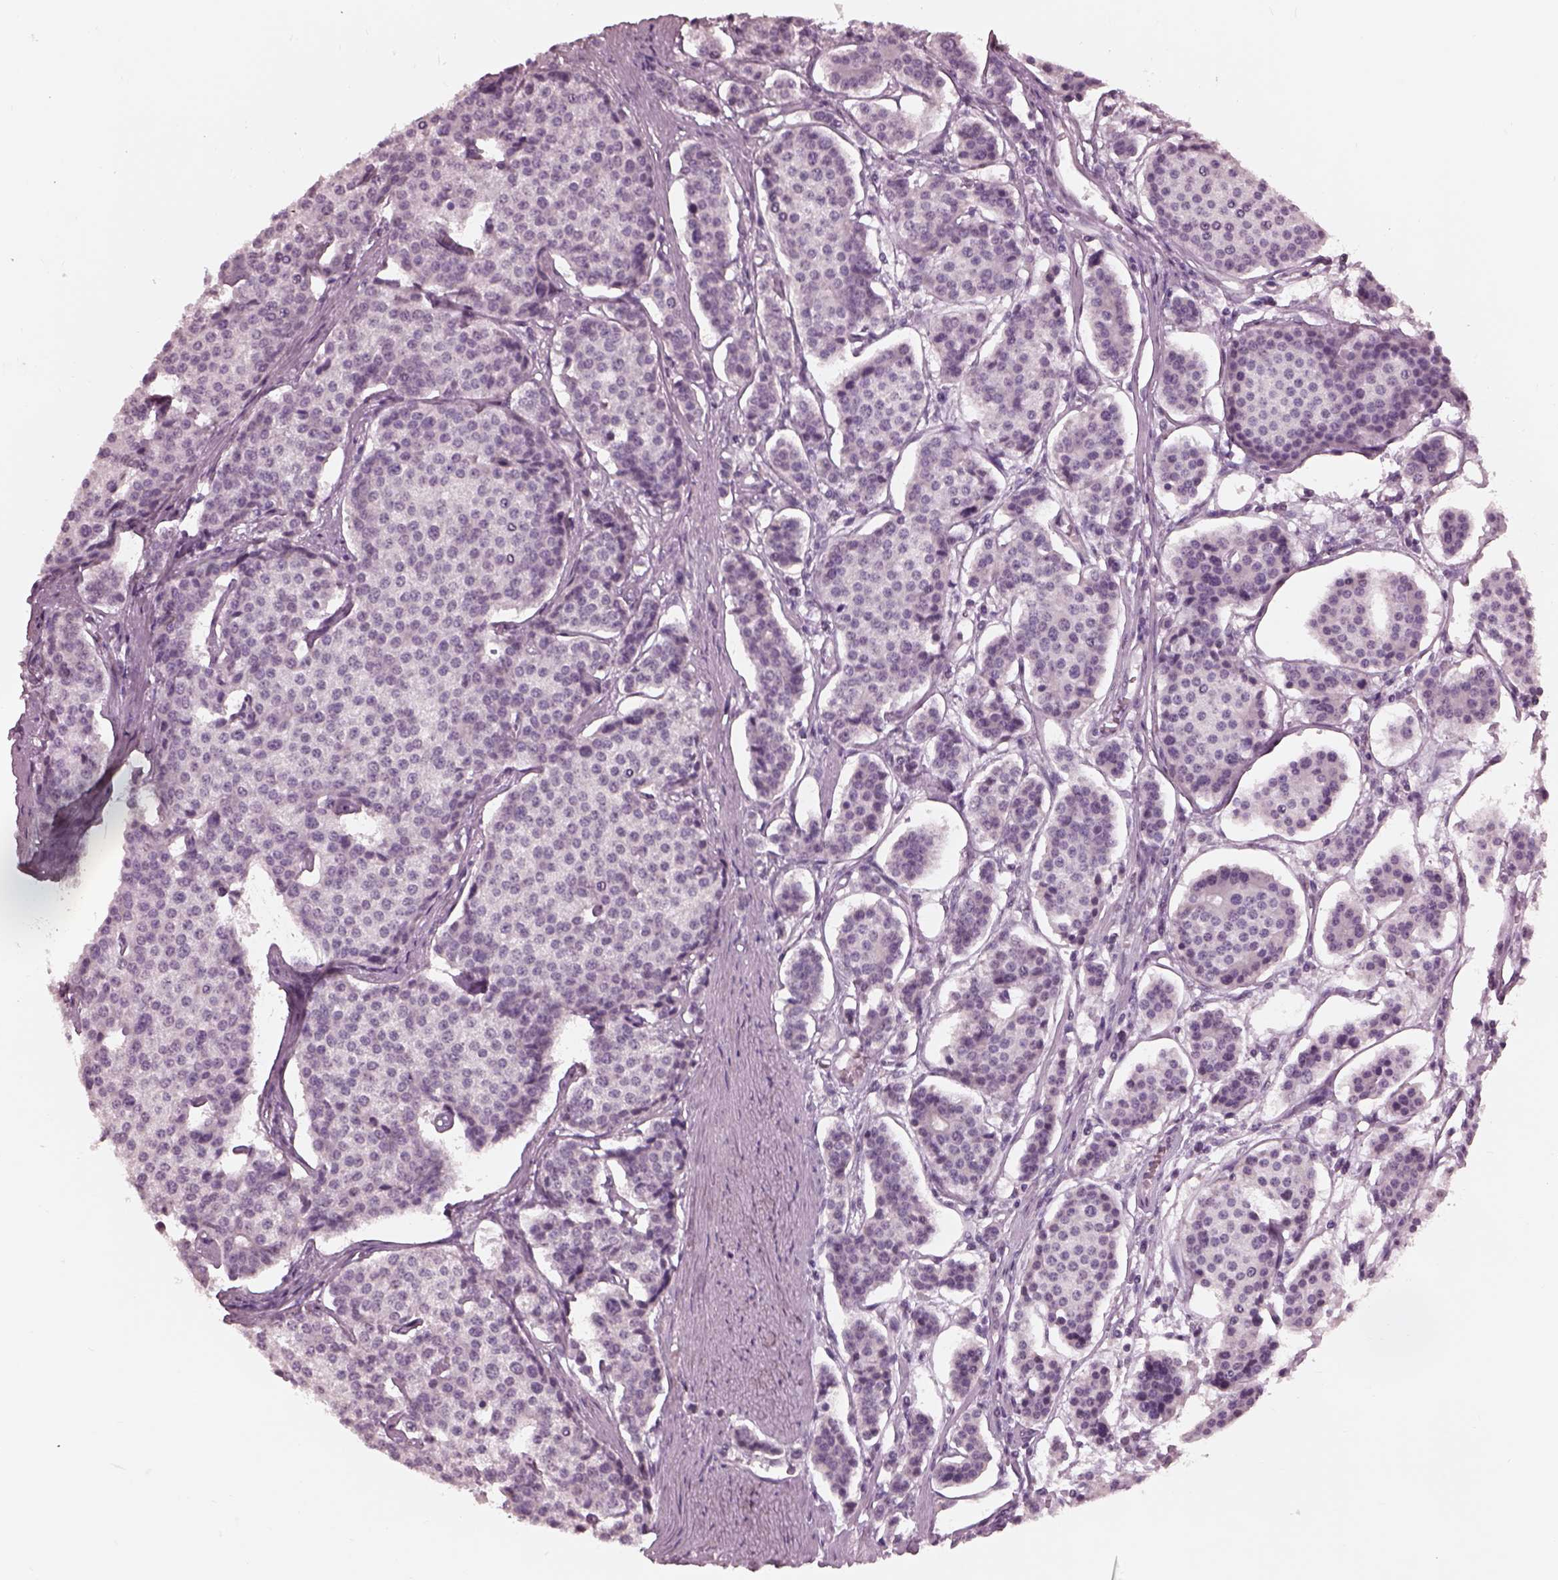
{"staining": {"intensity": "negative", "quantity": "none", "location": "none"}, "tissue": "carcinoid", "cell_type": "Tumor cells", "image_type": "cancer", "snomed": [{"axis": "morphology", "description": "Carcinoid, malignant, NOS"}, {"axis": "topography", "description": "Small intestine"}], "caption": "There is no significant expression in tumor cells of carcinoid.", "gene": "GARIN4", "patient": {"sex": "female", "age": 65}}